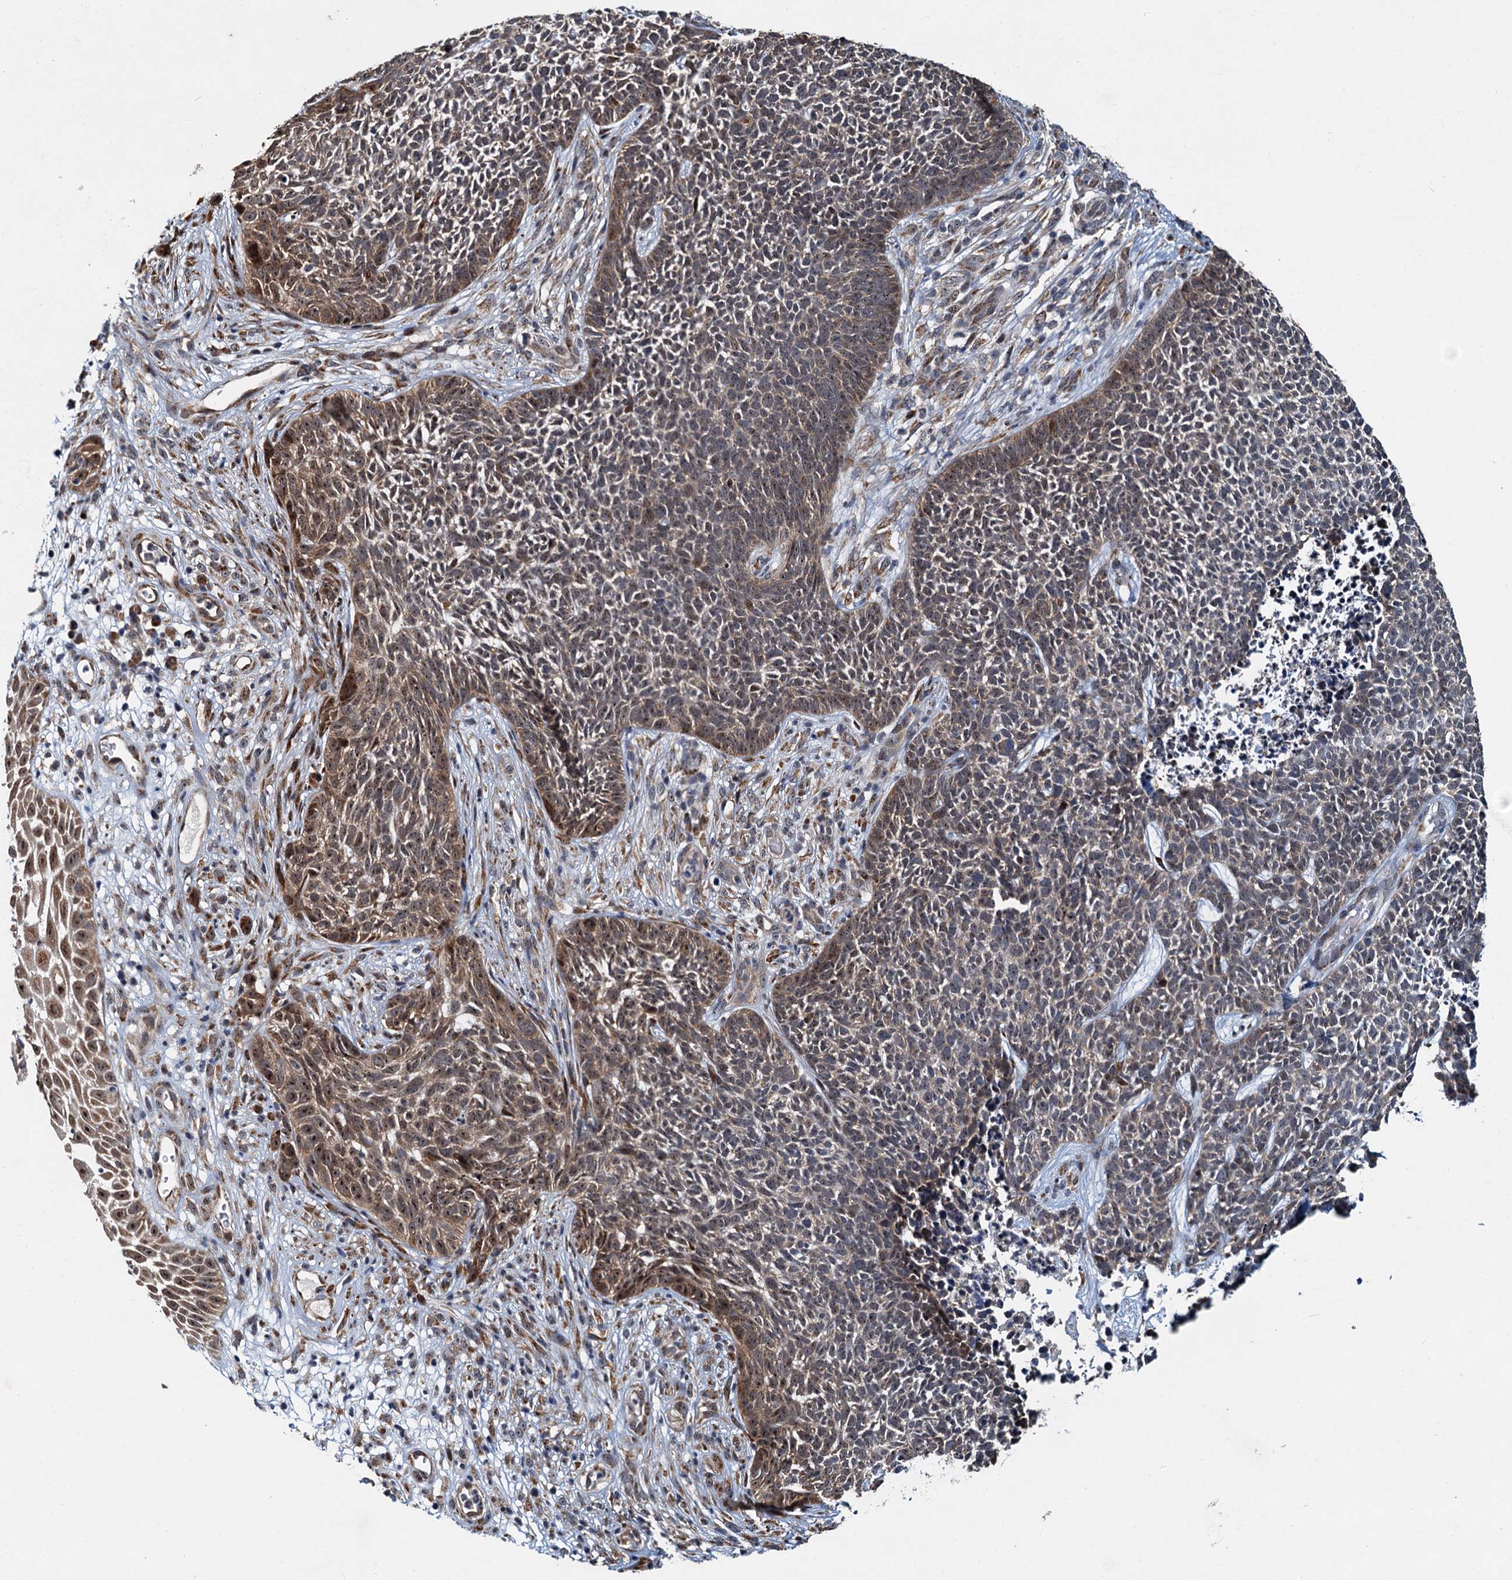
{"staining": {"intensity": "moderate", "quantity": "25%-75%", "location": "cytoplasmic/membranous,nuclear"}, "tissue": "skin cancer", "cell_type": "Tumor cells", "image_type": "cancer", "snomed": [{"axis": "morphology", "description": "Basal cell carcinoma"}, {"axis": "topography", "description": "Skin"}], "caption": "Moderate cytoplasmic/membranous and nuclear positivity is seen in about 25%-75% of tumor cells in basal cell carcinoma (skin).", "gene": "DNAJC21", "patient": {"sex": "female", "age": 84}}